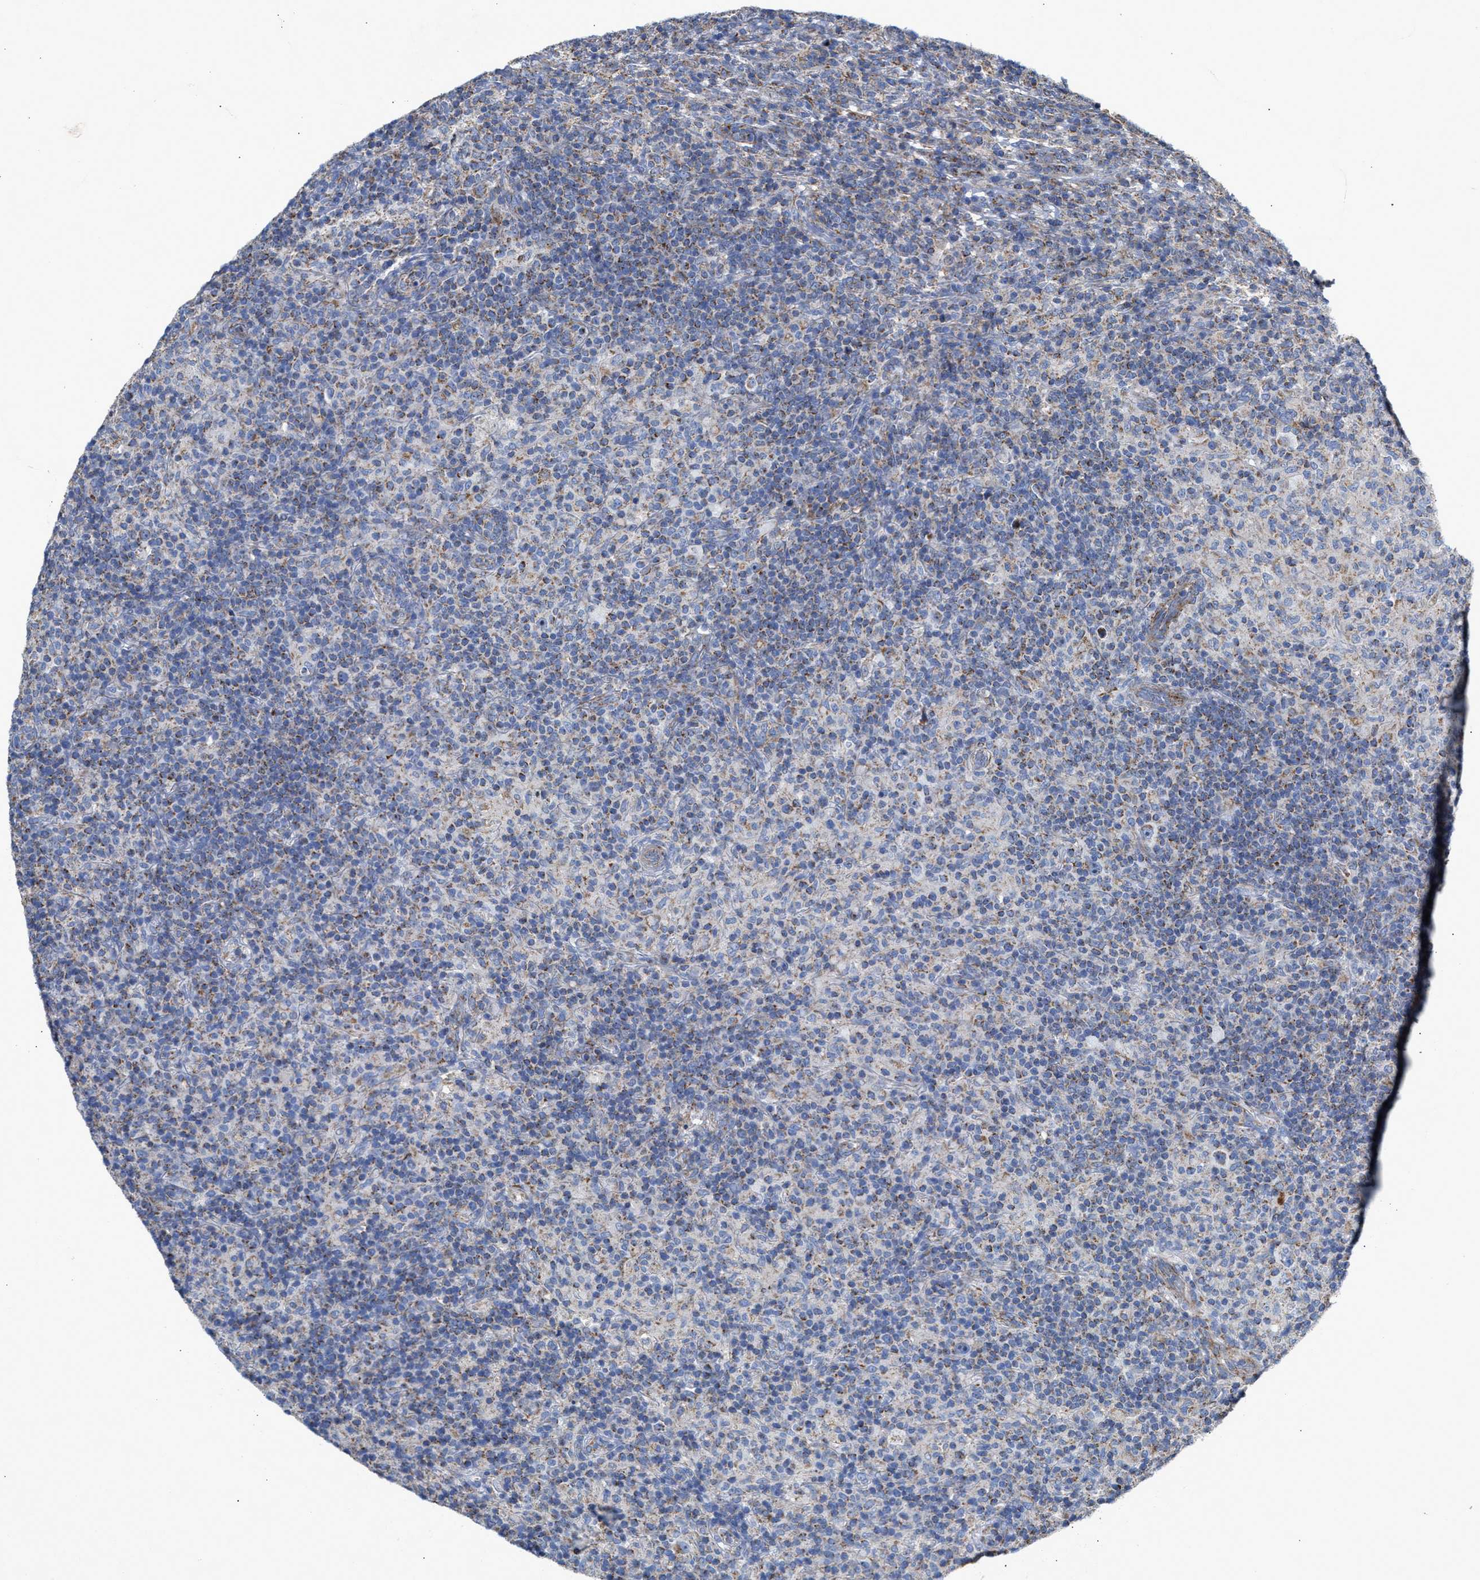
{"staining": {"intensity": "weak", "quantity": "<25%", "location": "cytoplasmic/membranous"}, "tissue": "lymphoma", "cell_type": "Tumor cells", "image_type": "cancer", "snomed": [{"axis": "morphology", "description": "Hodgkin's disease, NOS"}, {"axis": "topography", "description": "Lymph node"}], "caption": "Photomicrograph shows no protein positivity in tumor cells of lymphoma tissue.", "gene": "MECR", "patient": {"sex": "male", "age": 70}}